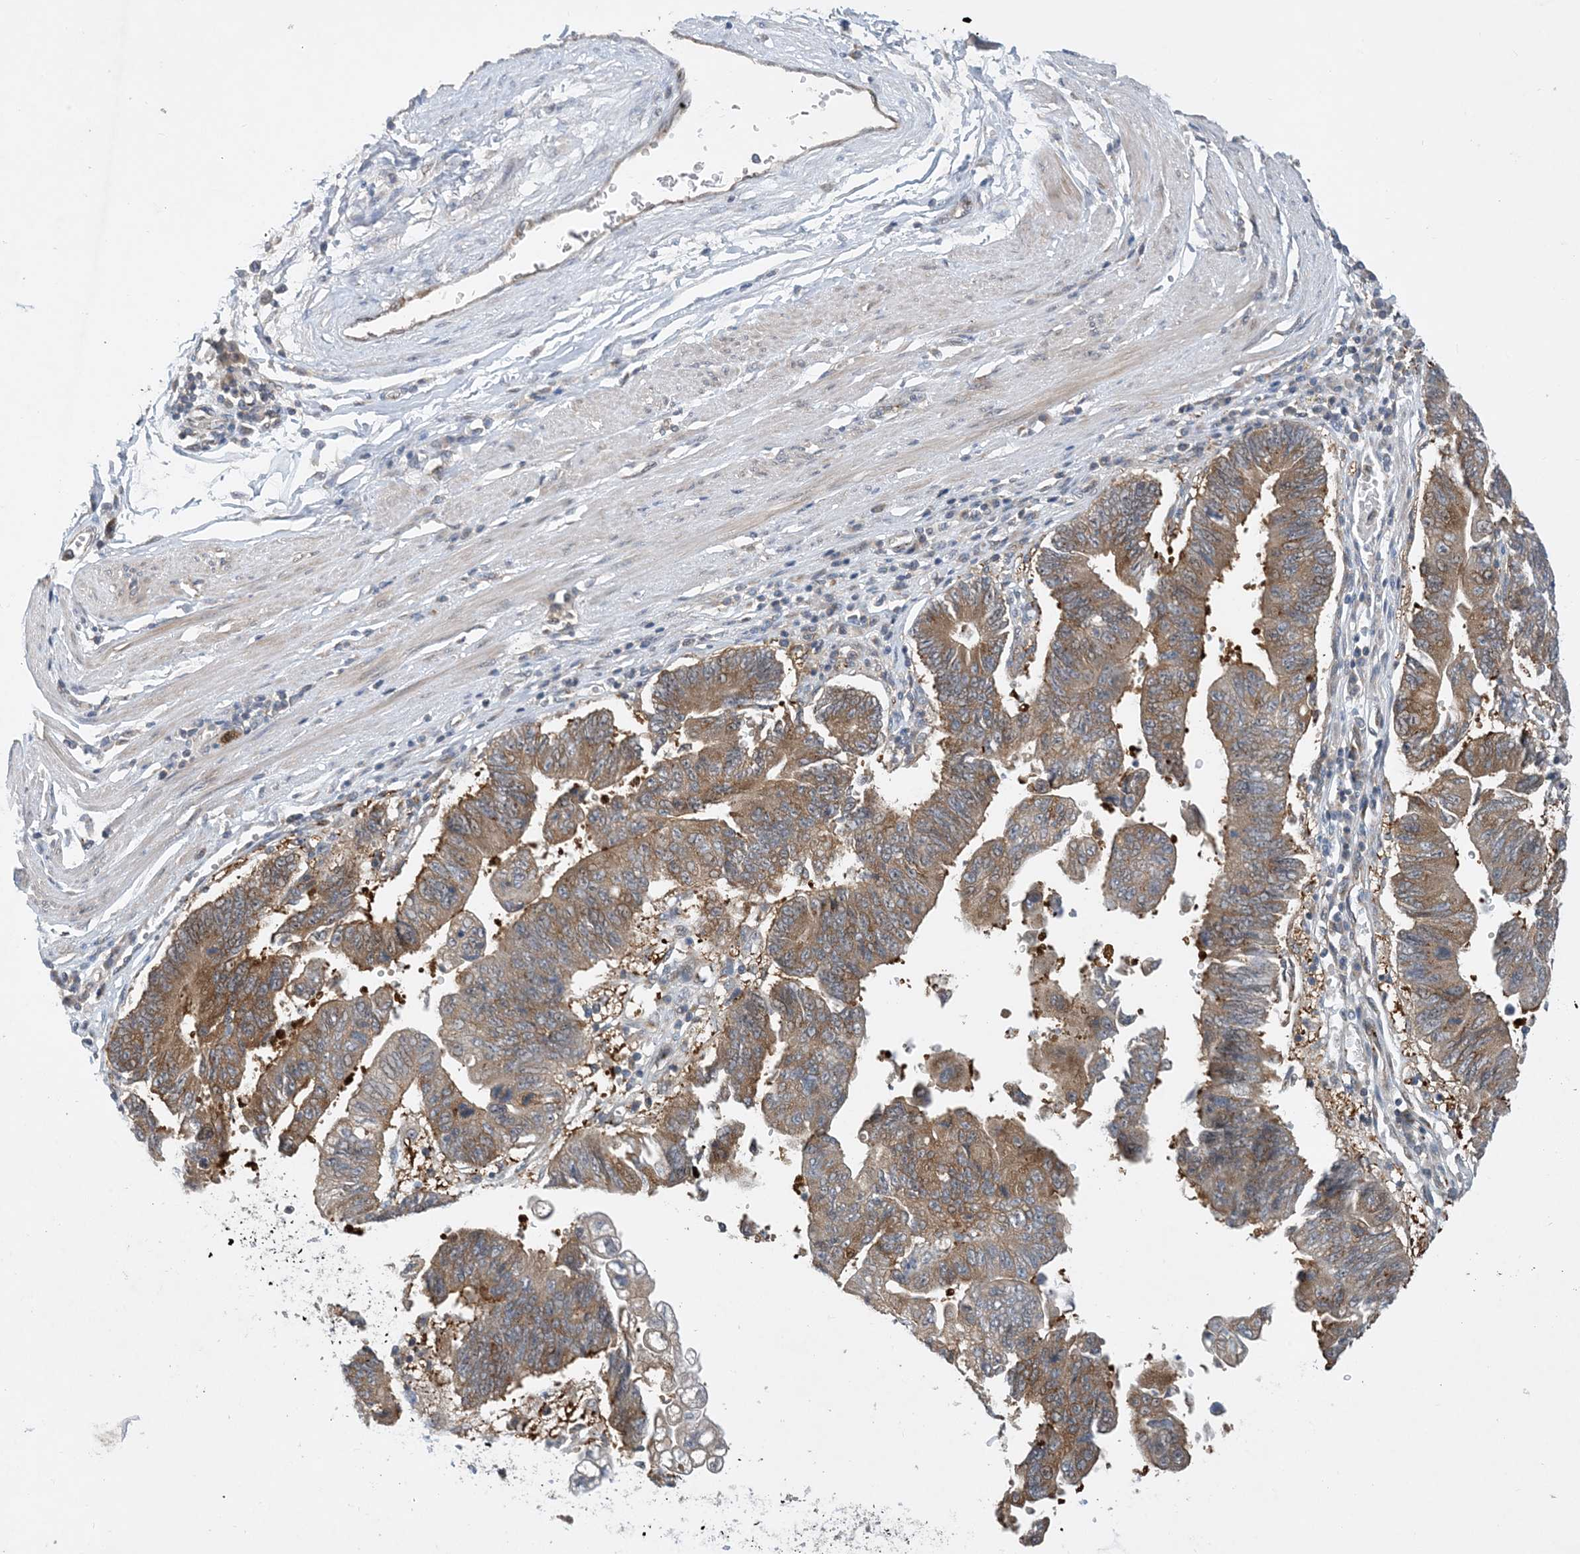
{"staining": {"intensity": "moderate", "quantity": ">75%", "location": "cytoplasmic/membranous"}, "tissue": "stomach cancer", "cell_type": "Tumor cells", "image_type": "cancer", "snomed": [{"axis": "morphology", "description": "Adenocarcinoma, NOS"}, {"axis": "topography", "description": "Stomach"}], "caption": "Approximately >75% of tumor cells in human stomach adenocarcinoma exhibit moderate cytoplasmic/membranous protein expression as visualized by brown immunohistochemical staining.", "gene": "TINAG", "patient": {"sex": "male", "age": 59}}